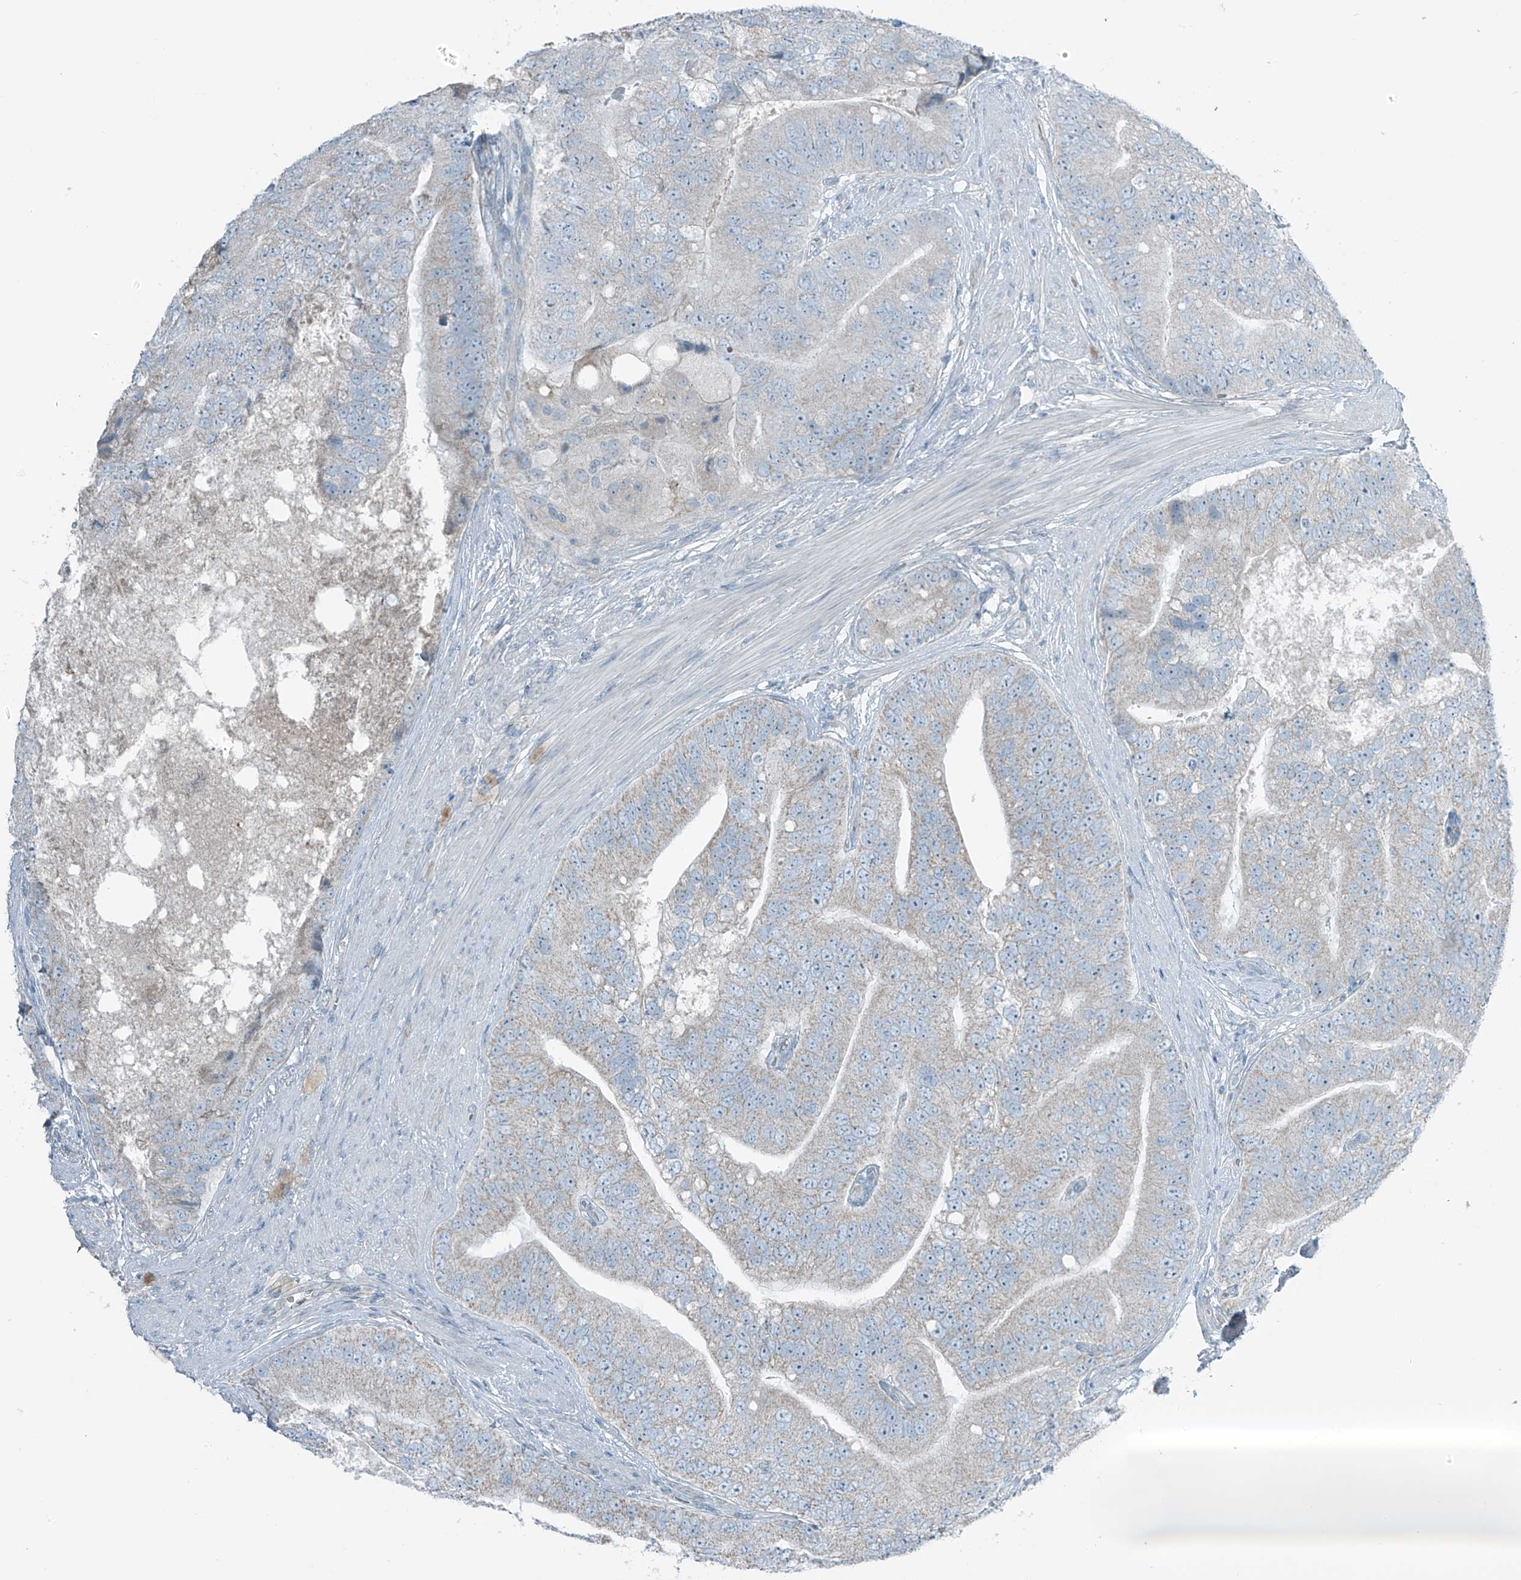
{"staining": {"intensity": "negative", "quantity": "none", "location": "none"}, "tissue": "prostate cancer", "cell_type": "Tumor cells", "image_type": "cancer", "snomed": [{"axis": "morphology", "description": "Adenocarcinoma, High grade"}, {"axis": "topography", "description": "Prostate"}], "caption": "High magnification brightfield microscopy of prostate adenocarcinoma (high-grade) stained with DAB (3,3'-diaminobenzidine) (brown) and counterstained with hematoxylin (blue): tumor cells show no significant expression.", "gene": "FAM131C", "patient": {"sex": "male", "age": 70}}